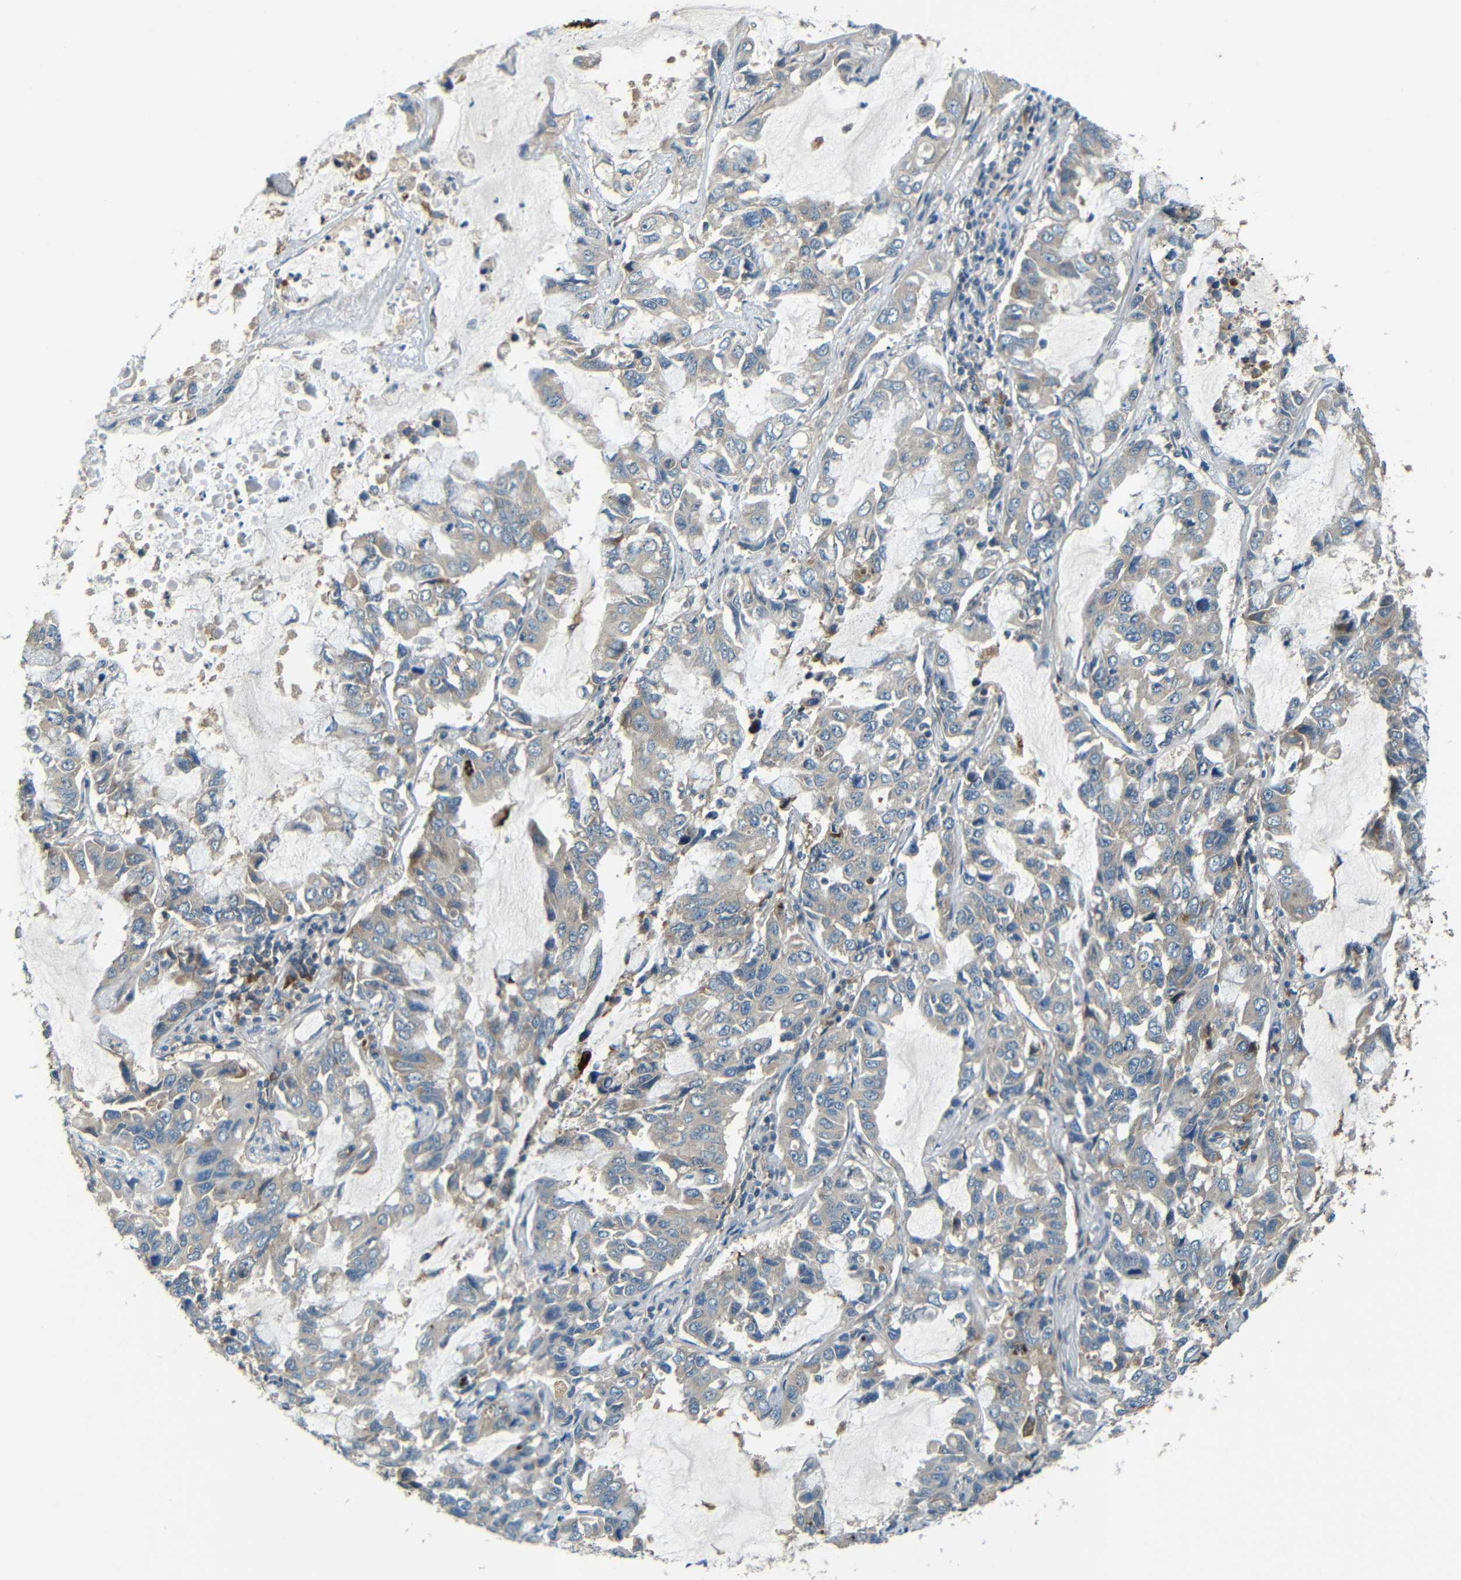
{"staining": {"intensity": "negative", "quantity": "none", "location": "none"}, "tissue": "lung cancer", "cell_type": "Tumor cells", "image_type": "cancer", "snomed": [{"axis": "morphology", "description": "Adenocarcinoma, NOS"}, {"axis": "topography", "description": "Lung"}], "caption": "Immunohistochemical staining of lung cancer demonstrates no significant expression in tumor cells. (DAB IHC visualized using brightfield microscopy, high magnification).", "gene": "FNDC3A", "patient": {"sex": "male", "age": 64}}